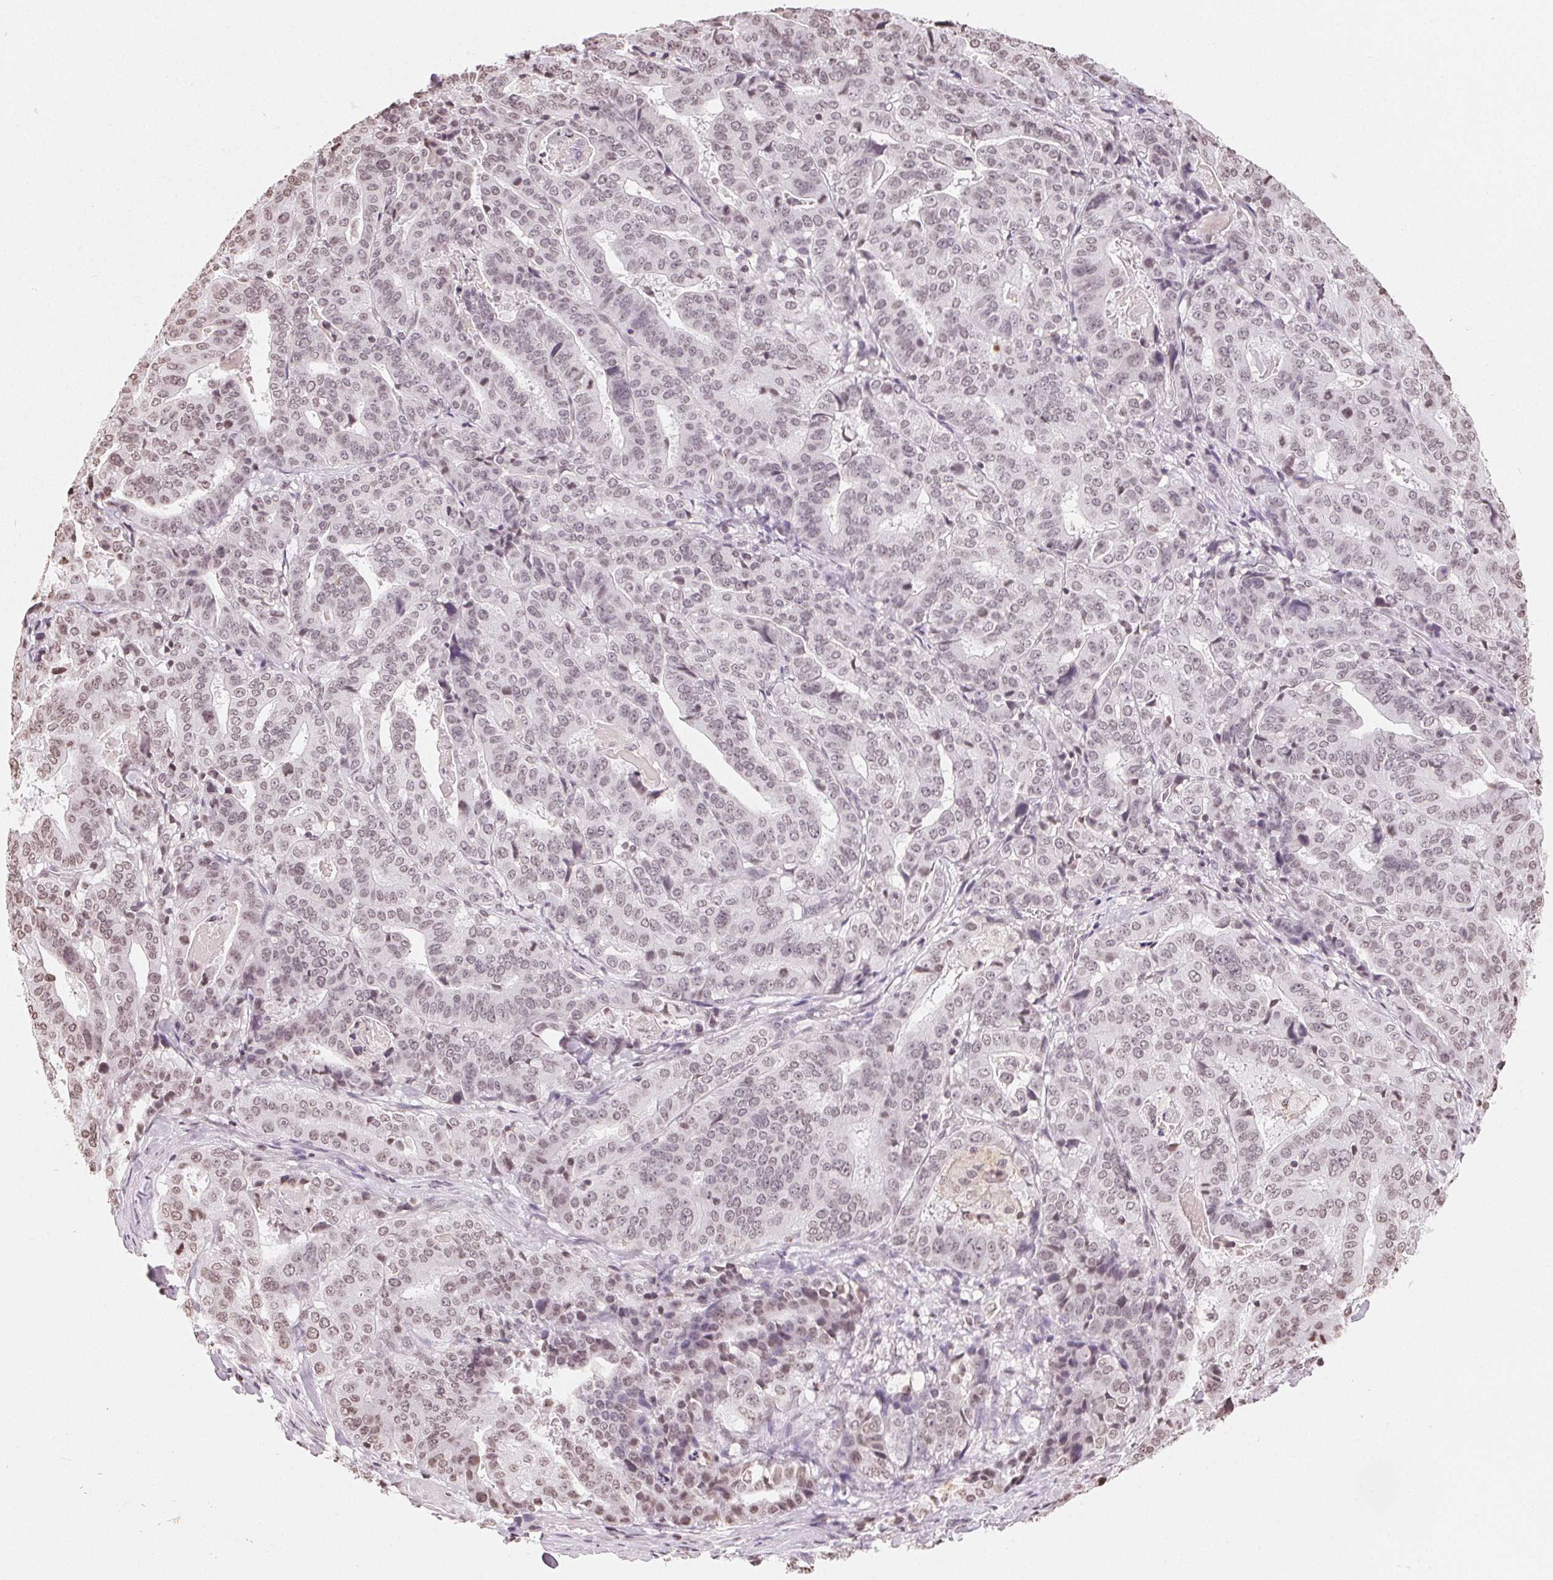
{"staining": {"intensity": "weak", "quantity": "25%-75%", "location": "nuclear"}, "tissue": "stomach cancer", "cell_type": "Tumor cells", "image_type": "cancer", "snomed": [{"axis": "morphology", "description": "Adenocarcinoma, NOS"}, {"axis": "topography", "description": "Stomach"}], "caption": "The micrograph exhibits immunohistochemical staining of adenocarcinoma (stomach). There is weak nuclear expression is identified in about 25%-75% of tumor cells.", "gene": "TBP", "patient": {"sex": "male", "age": 48}}